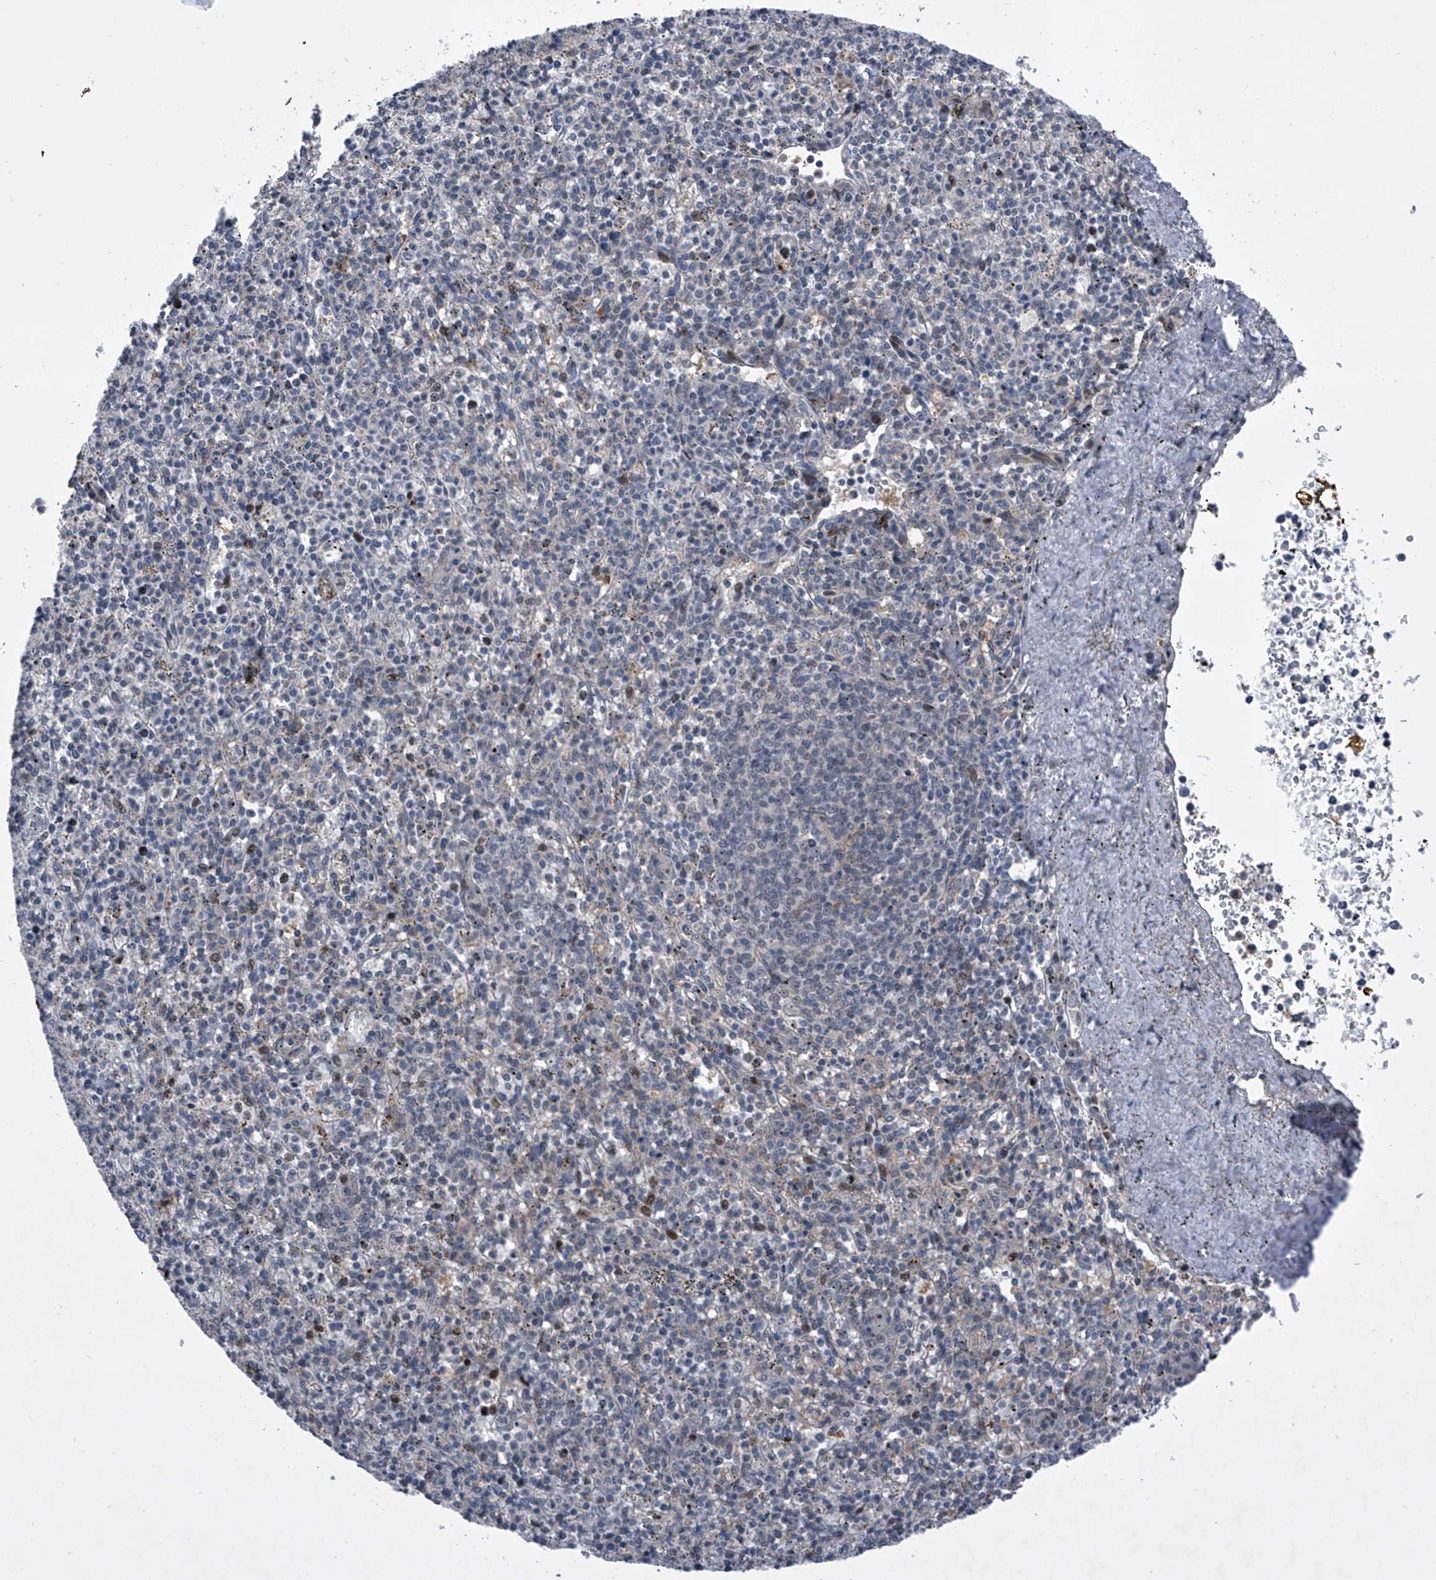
{"staining": {"intensity": "negative", "quantity": "none", "location": "none"}, "tissue": "spleen", "cell_type": "Cells in red pulp", "image_type": "normal", "snomed": [{"axis": "morphology", "description": "Normal tissue, NOS"}, {"axis": "topography", "description": "Spleen"}], "caption": "Immunohistochemical staining of normal spleen exhibits no significant staining in cells in red pulp.", "gene": "ELK4", "patient": {"sex": "male", "age": 72}}